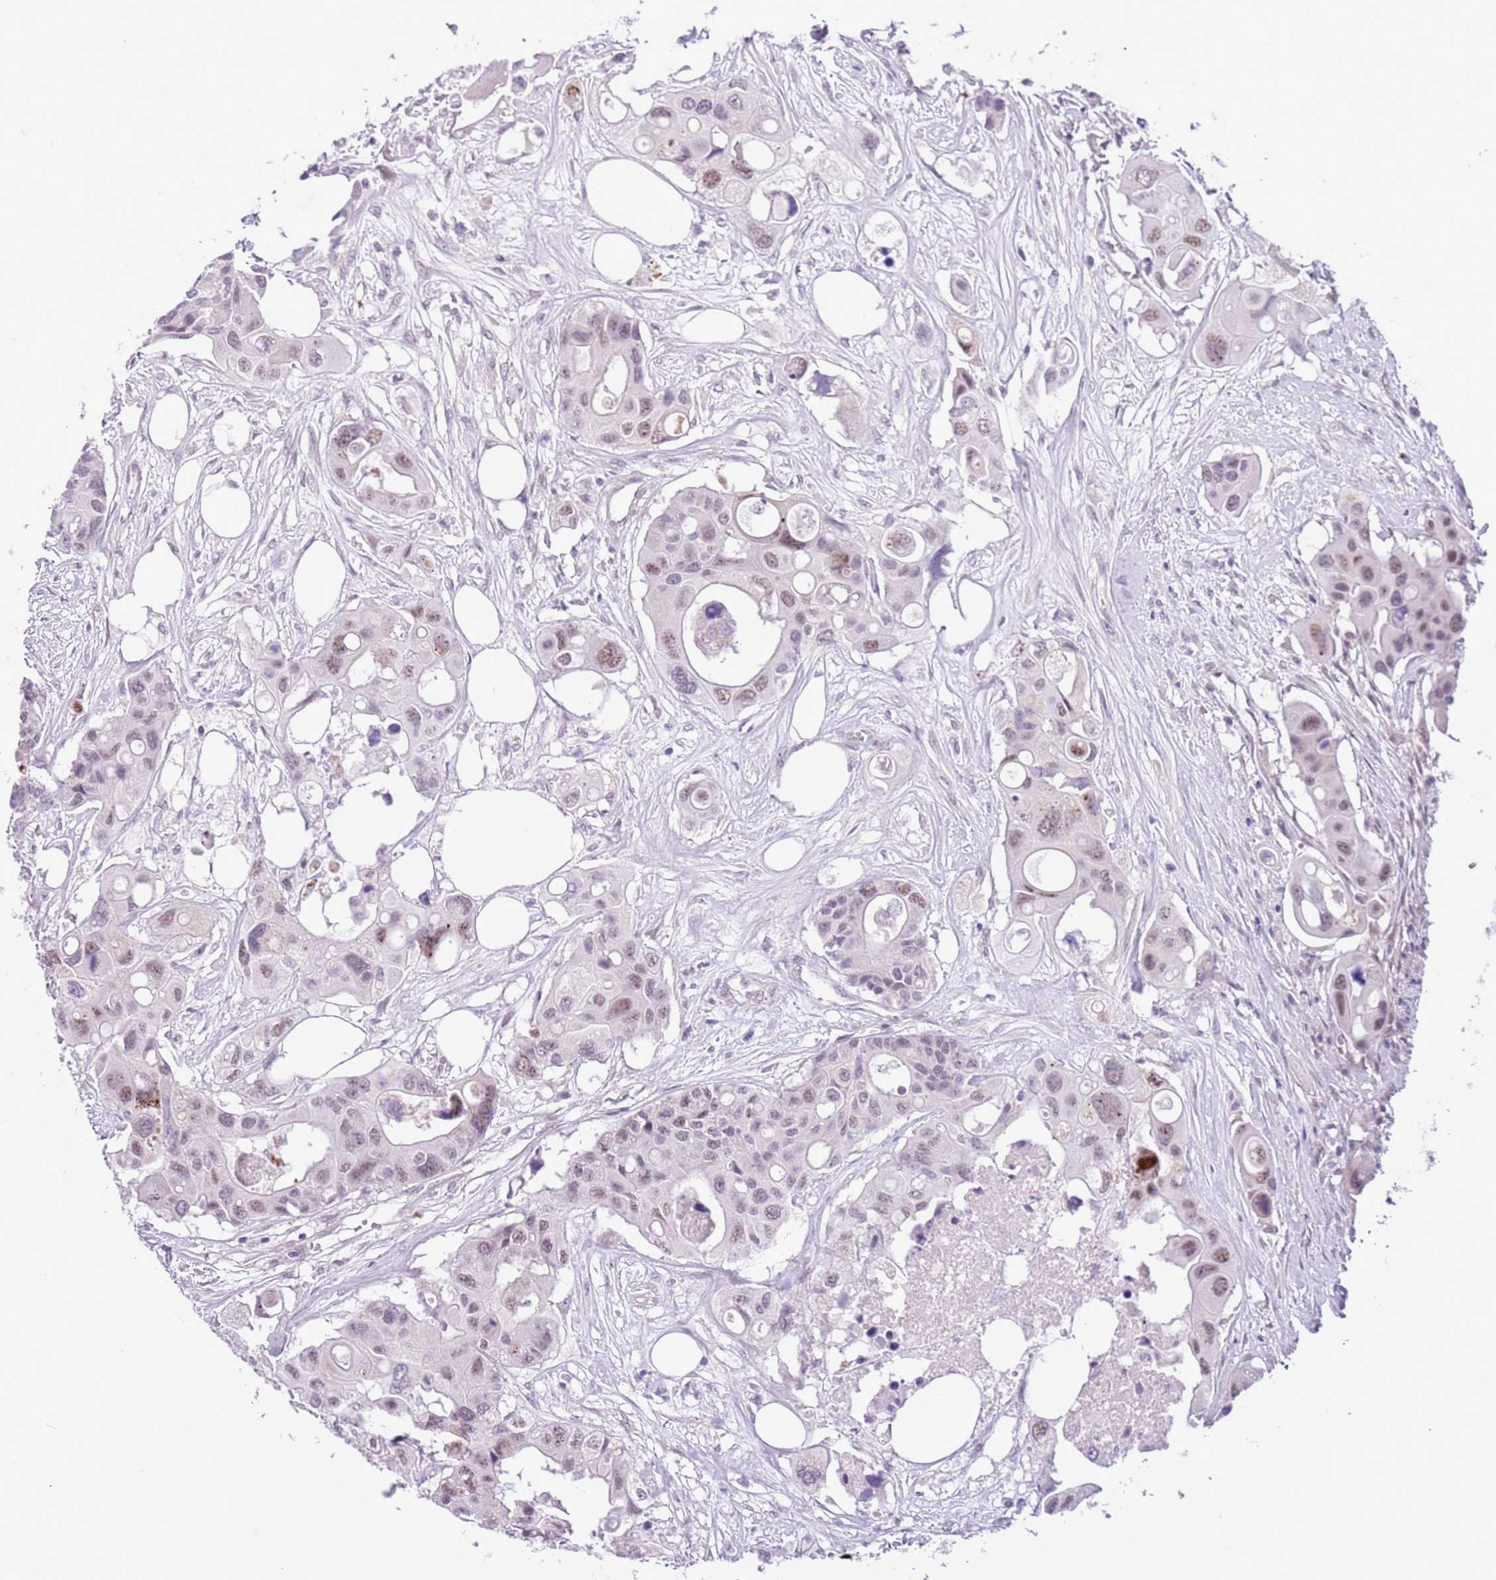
{"staining": {"intensity": "moderate", "quantity": "<25%", "location": "nuclear"}, "tissue": "colorectal cancer", "cell_type": "Tumor cells", "image_type": "cancer", "snomed": [{"axis": "morphology", "description": "Adenocarcinoma, NOS"}, {"axis": "topography", "description": "Colon"}], "caption": "Immunohistochemistry (IHC) (DAB (3,3'-diaminobenzidine)) staining of adenocarcinoma (colorectal) exhibits moderate nuclear protein positivity in approximately <25% of tumor cells.", "gene": "FAM120C", "patient": {"sex": "male", "age": 77}}